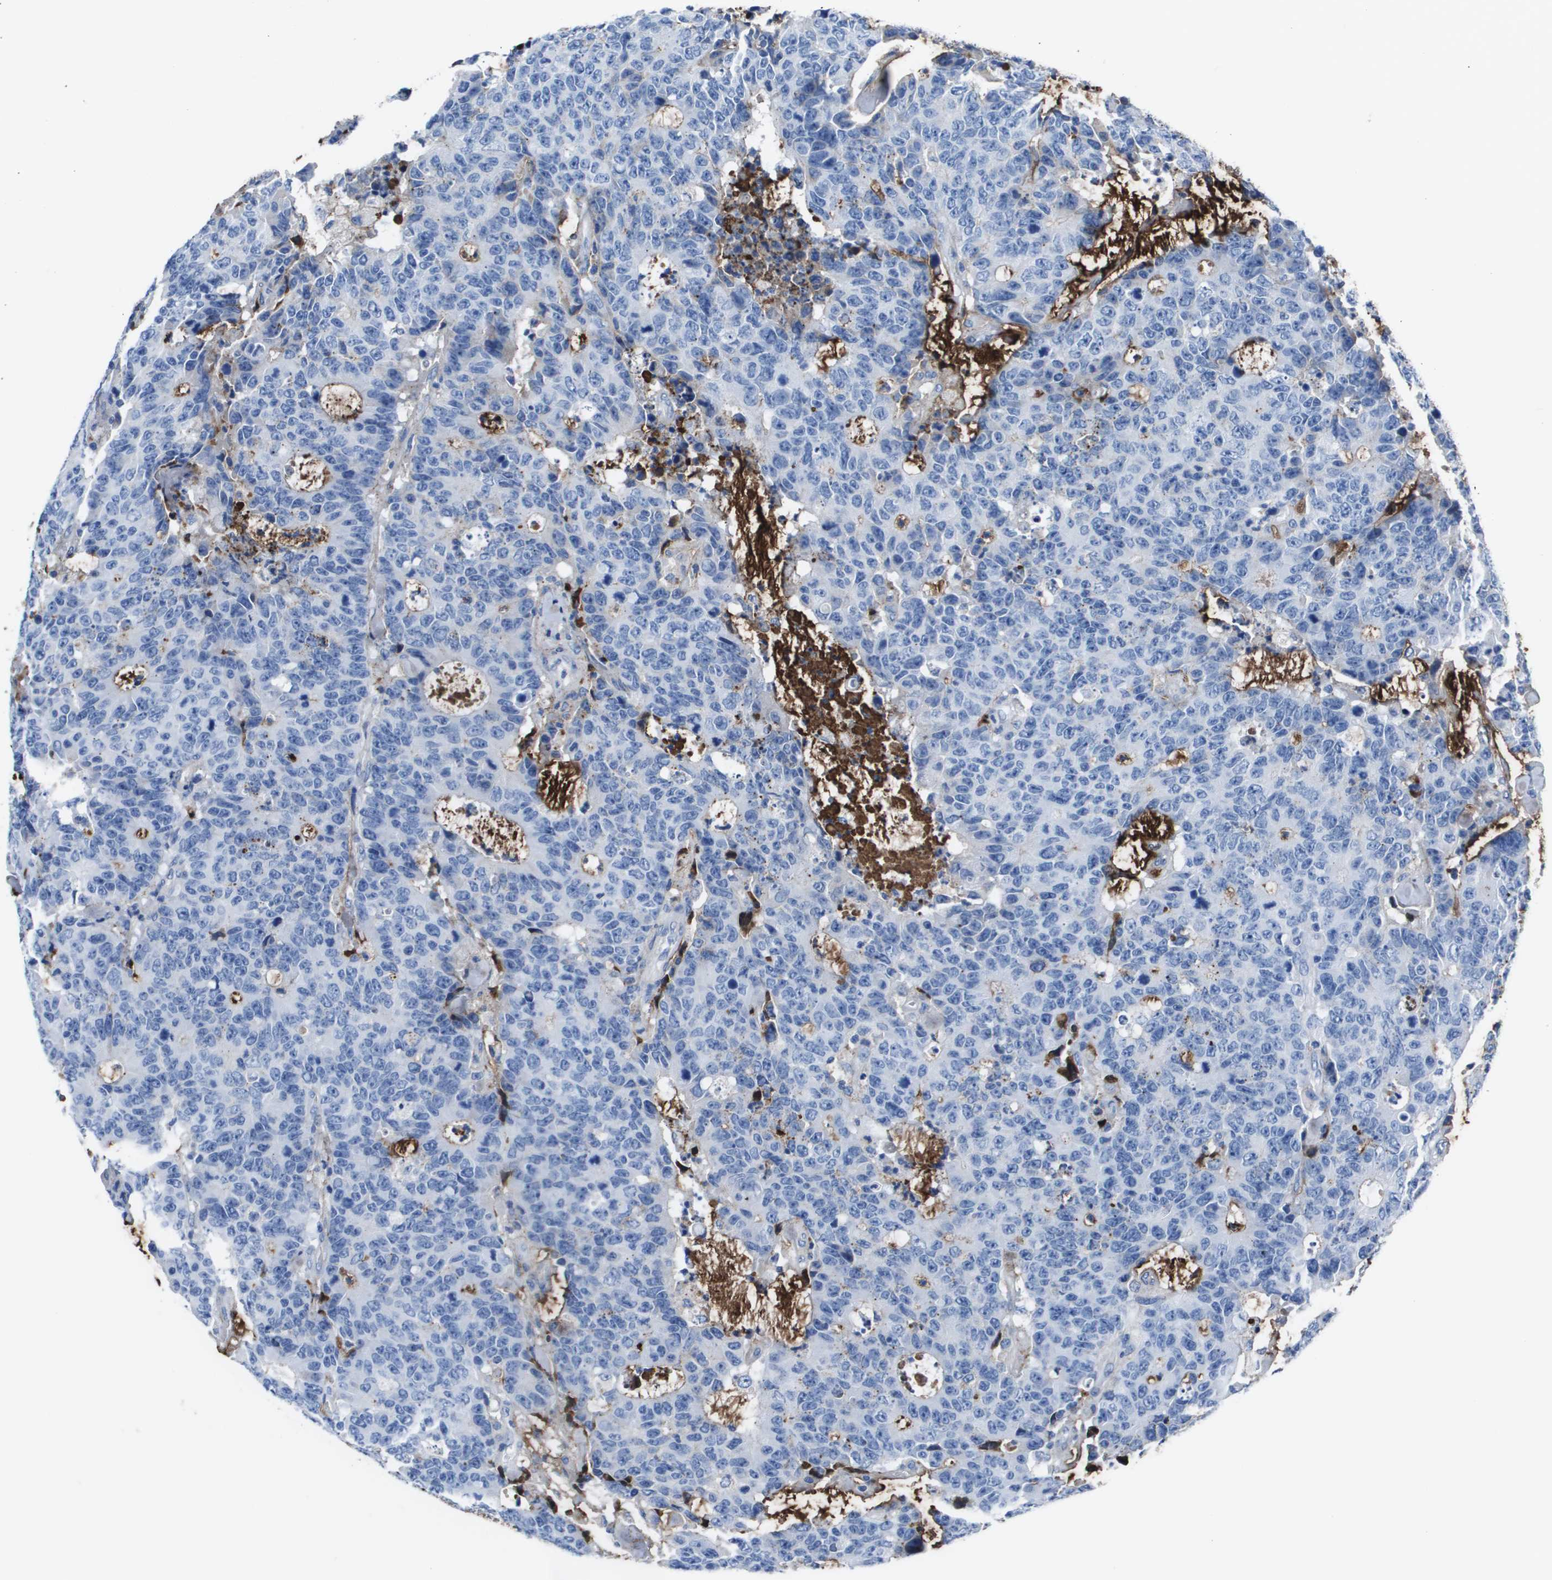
{"staining": {"intensity": "negative", "quantity": "none", "location": "none"}, "tissue": "colorectal cancer", "cell_type": "Tumor cells", "image_type": "cancer", "snomed": [{"axis": "morphology", "description": "Adenocarcinoma, NOS"}, {"axis": "topography", "description": "Colon"}], "caption": "Immunohistochemistry of colorectal adenocarcinoma displays no positivity in tumor cells.", "gene": "VTN", "patient": {"sex": "female", "age": 86}}